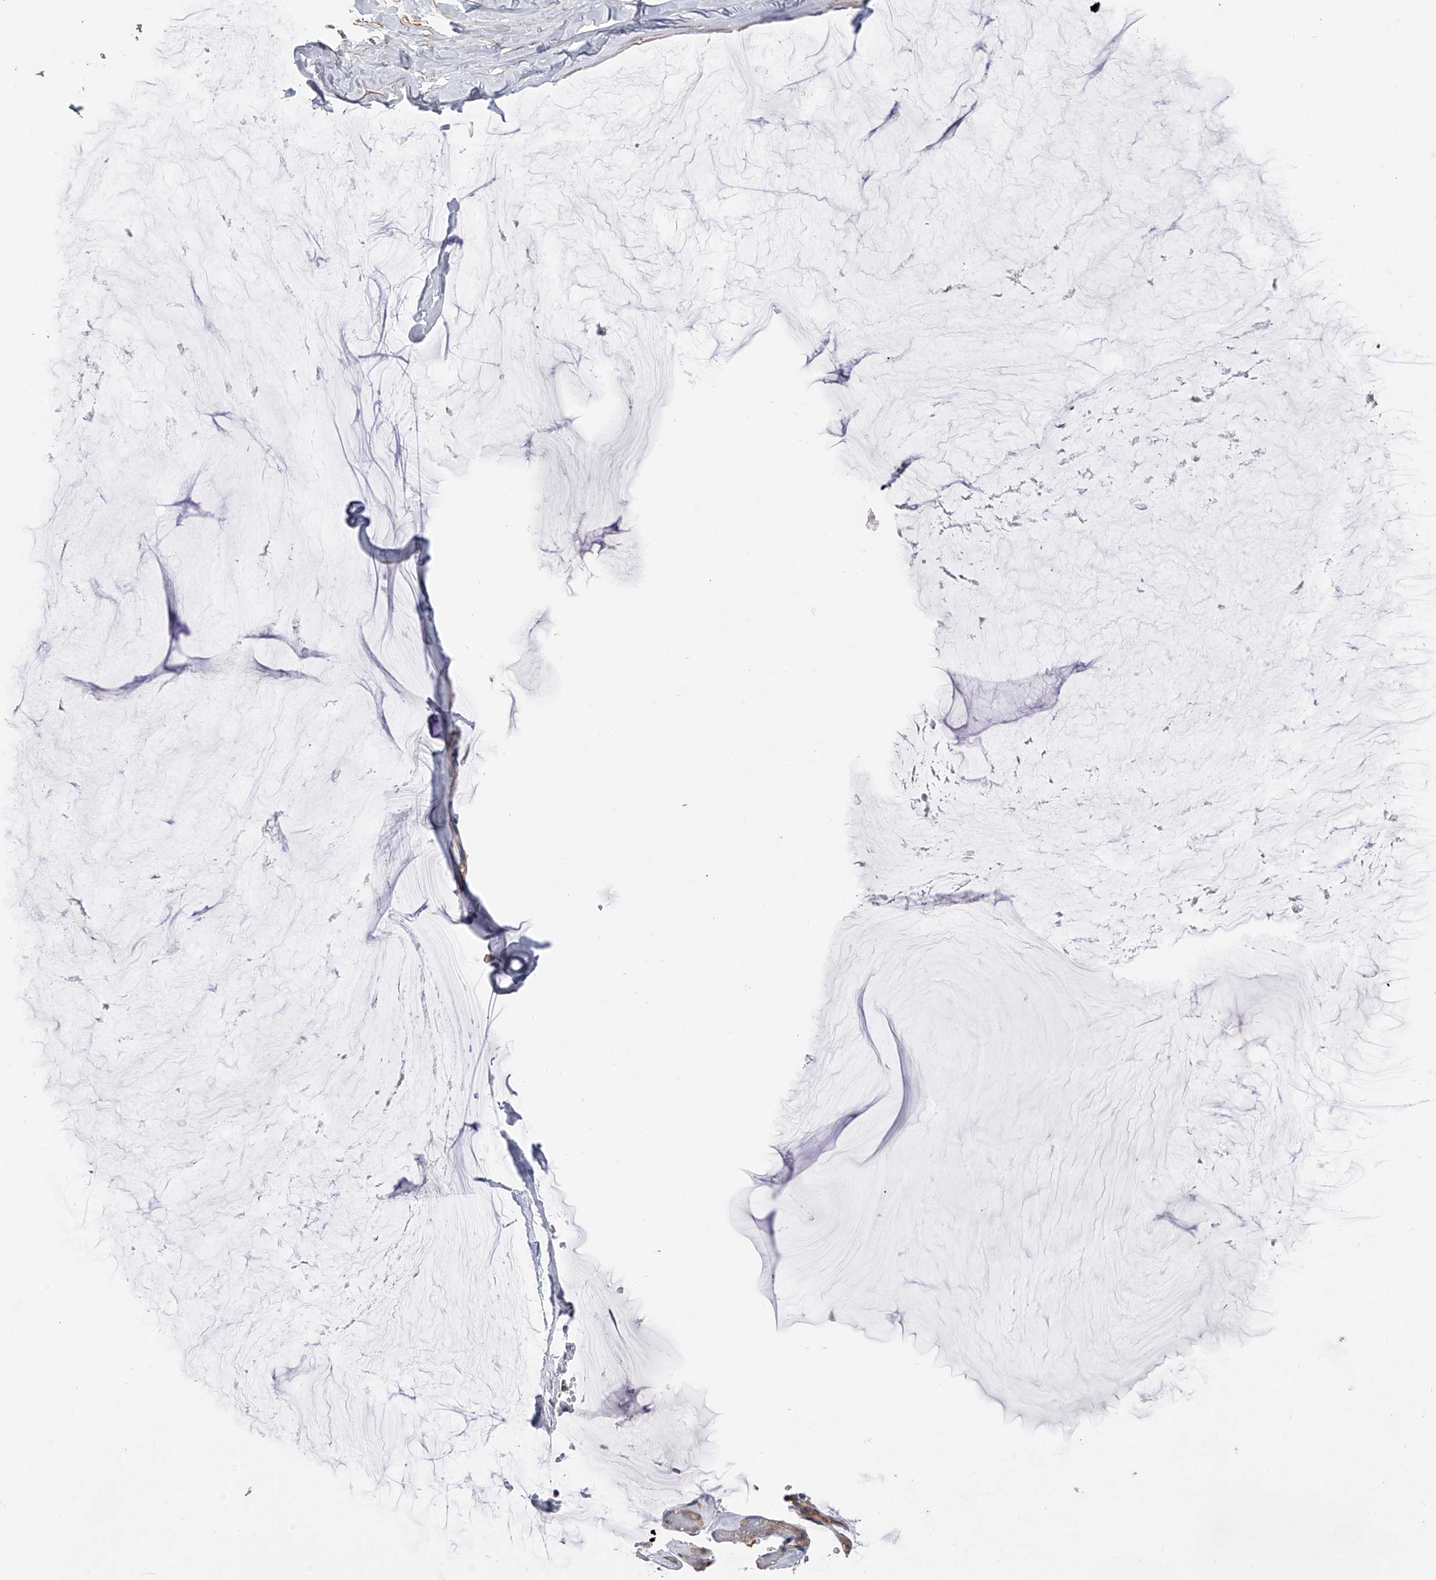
{"staining": {"intensity": "negative", "quantity": "none", "location": "none"}, "tissue": "ovarian cancer", "cell_type": "Tumor cells", "image_type": "cancer", "snomed": [{"axis": "morphology", "description": "Cystadenocarcinoma, mucinous, NOS"}, {"axis": "topography", "description": "Ovary"}], "caption": "Immunohistochemistry (IHC) micrograph of mucinous cystadenocarcinoma (ovarian) stained for a protein (brown), which reveals no staining in tumor cells.", "gene": "CFAP298", "patient": {"sex": "female", "age": 39}}